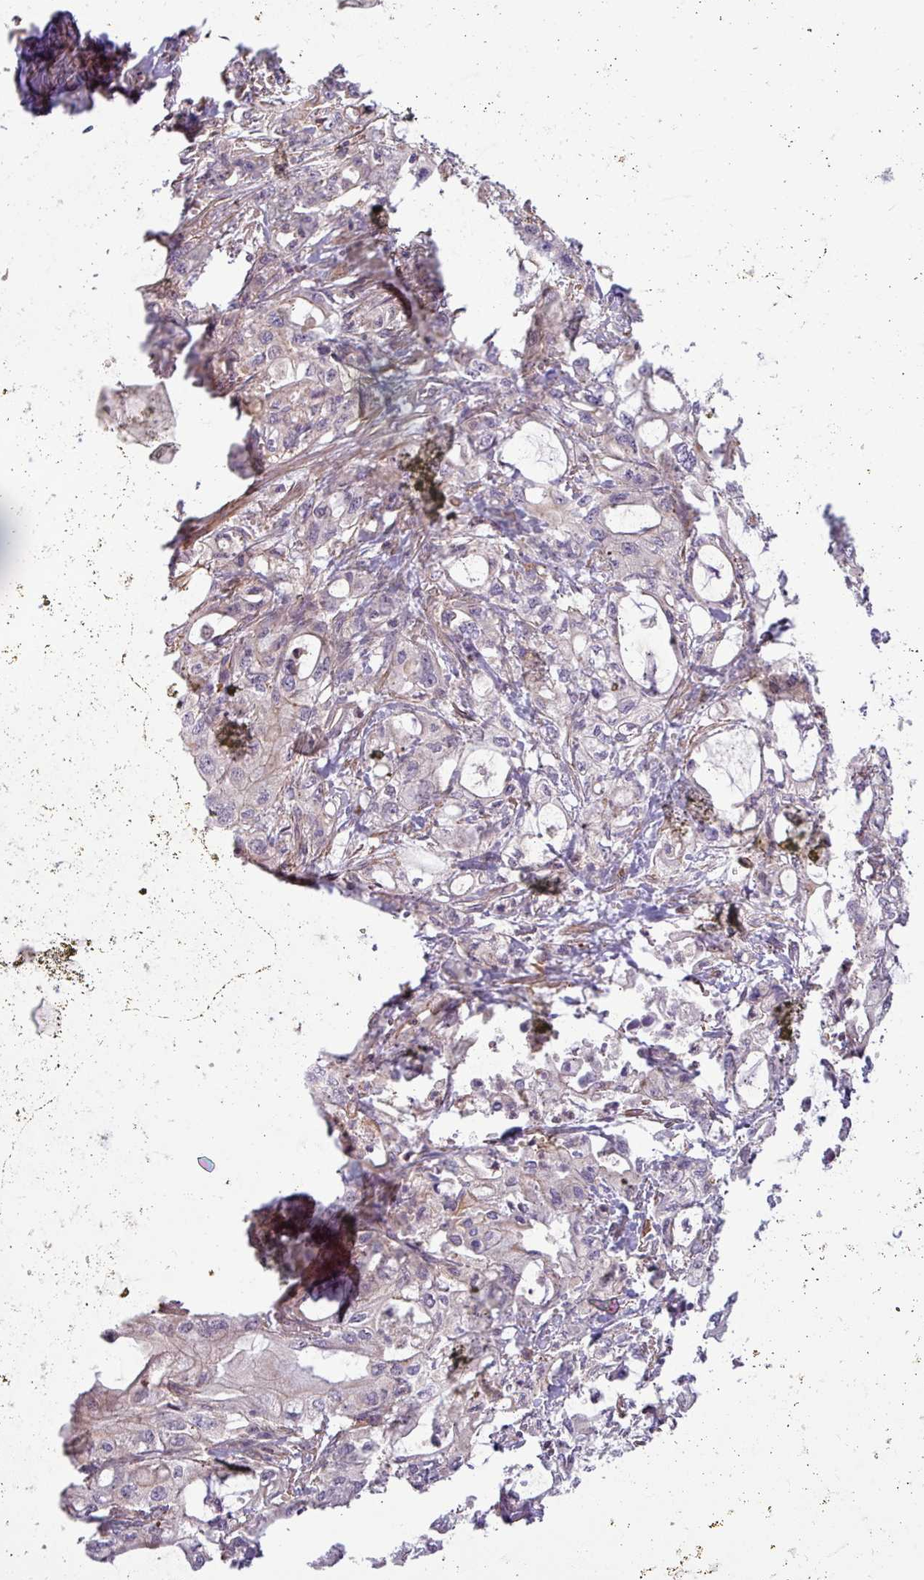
{"staining": {"intensity": "negative", "quantity": "none", "location": "none"}, "tissue": "pancreatic cancer", "cell_type": "Tumor cells", "image_type": "cancer", "snomed": [{"axis": "morphology", "description": "Adenocarcinoma, NOS"}, {"axis": "topography", "description": "Pancreas"}], "caption": "Tumor cells show no significant protein positivity in pancreatic adenocarcinoma. The staining was performed using DAB (3,3'-diaminobenzidine) to visualize the protein expression in brown, while the nuclei were stained in blue with hematoxylin (Magnification: 20x).", "gene": "ZNF835", "patient": {"sex": "male", "age": 79}}